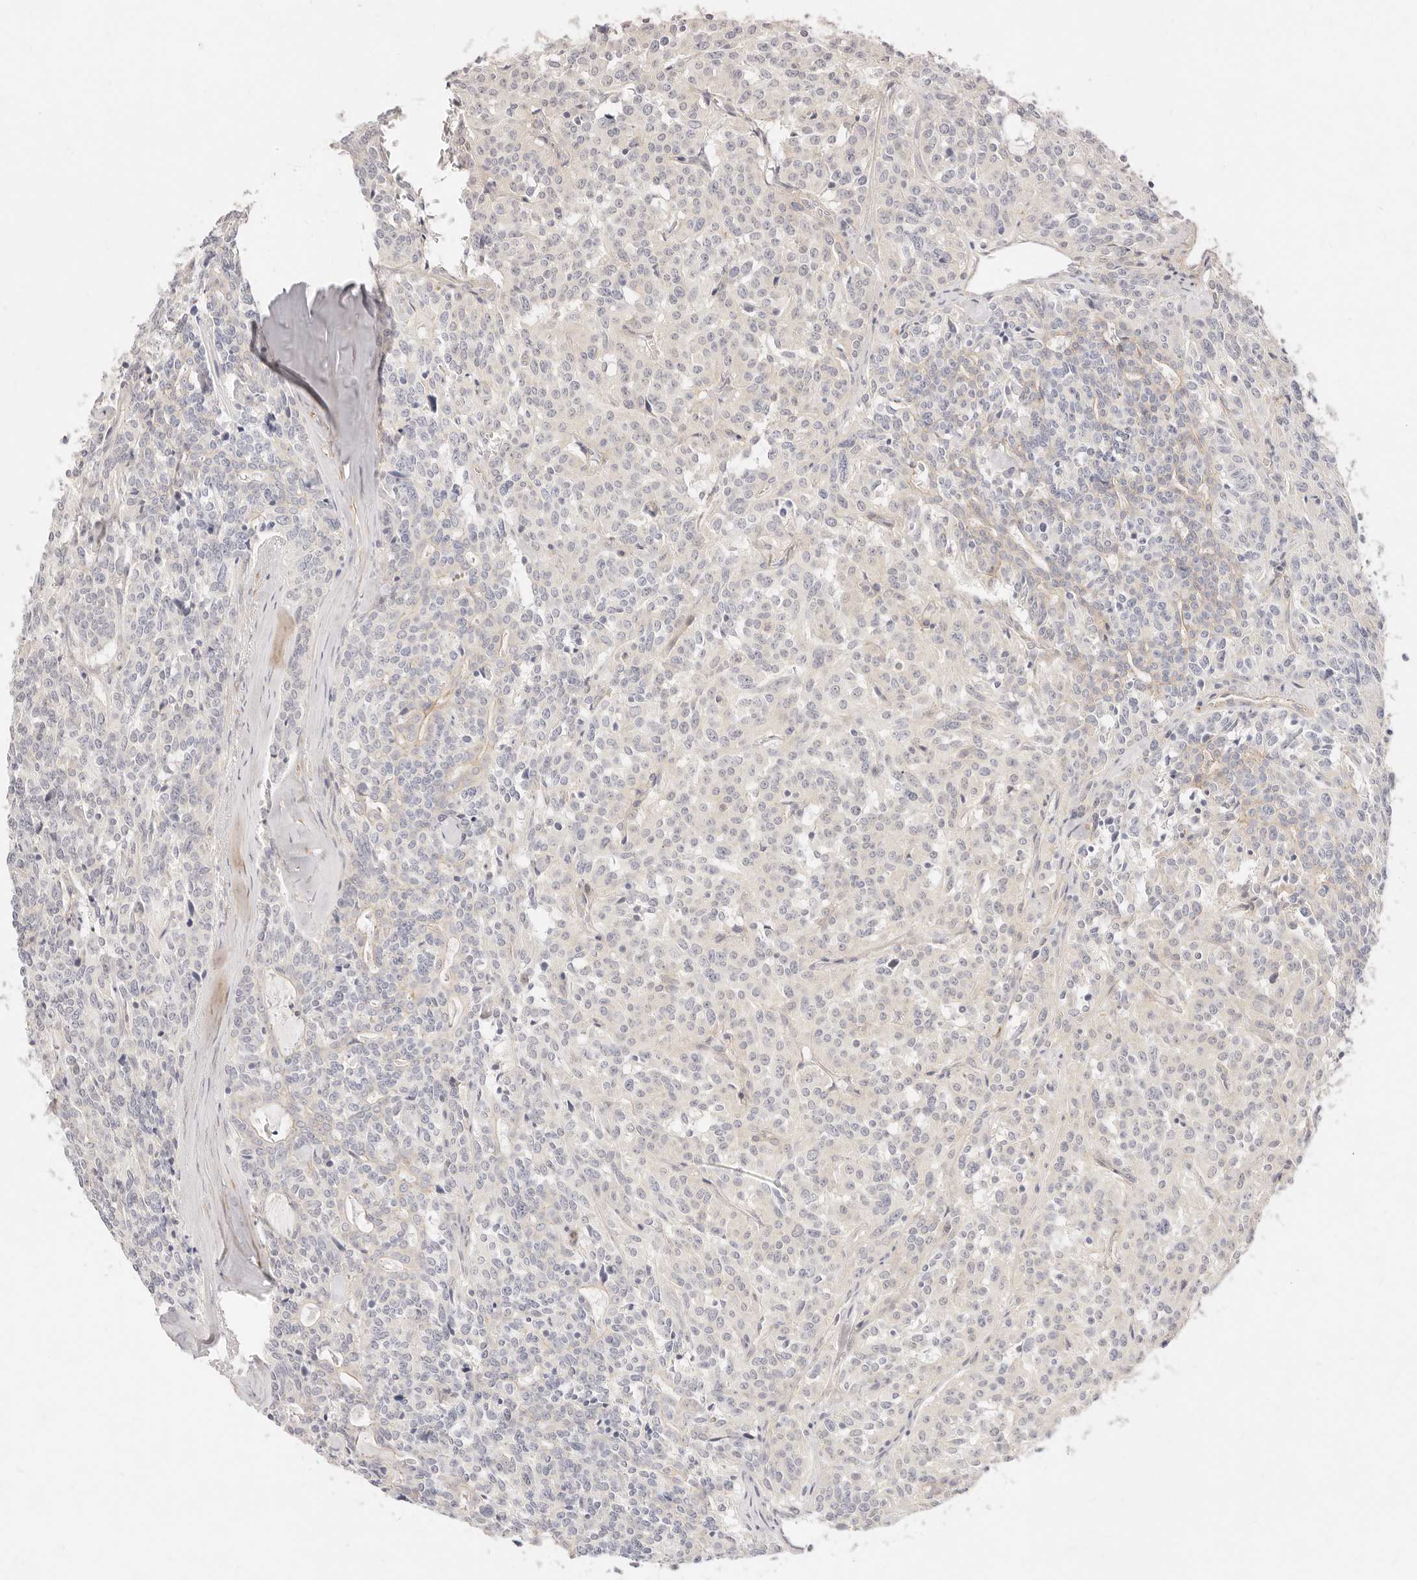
{"staining": {"intensity": "negative", "quantity": "none", "location": "none"}, "tissue": "carcinoid", "cell_type": "Tumor cells", "image_type": "cancer", "snomed": [{"axis": "morphology", "description": "Carcinoid, malignant, NOS"}, {"axis": "topography", "description": "Lung"}], "caption": "Immunohistochemistry (IHC) image of neoplastic tissue: human carcinoid stained with DAB (3,3'-diaminobenzidine) demonstrates no significant protein positivity in tumor cells.", "gene": "UBXN10", "patient": {"sex": "female", "age": 46}}